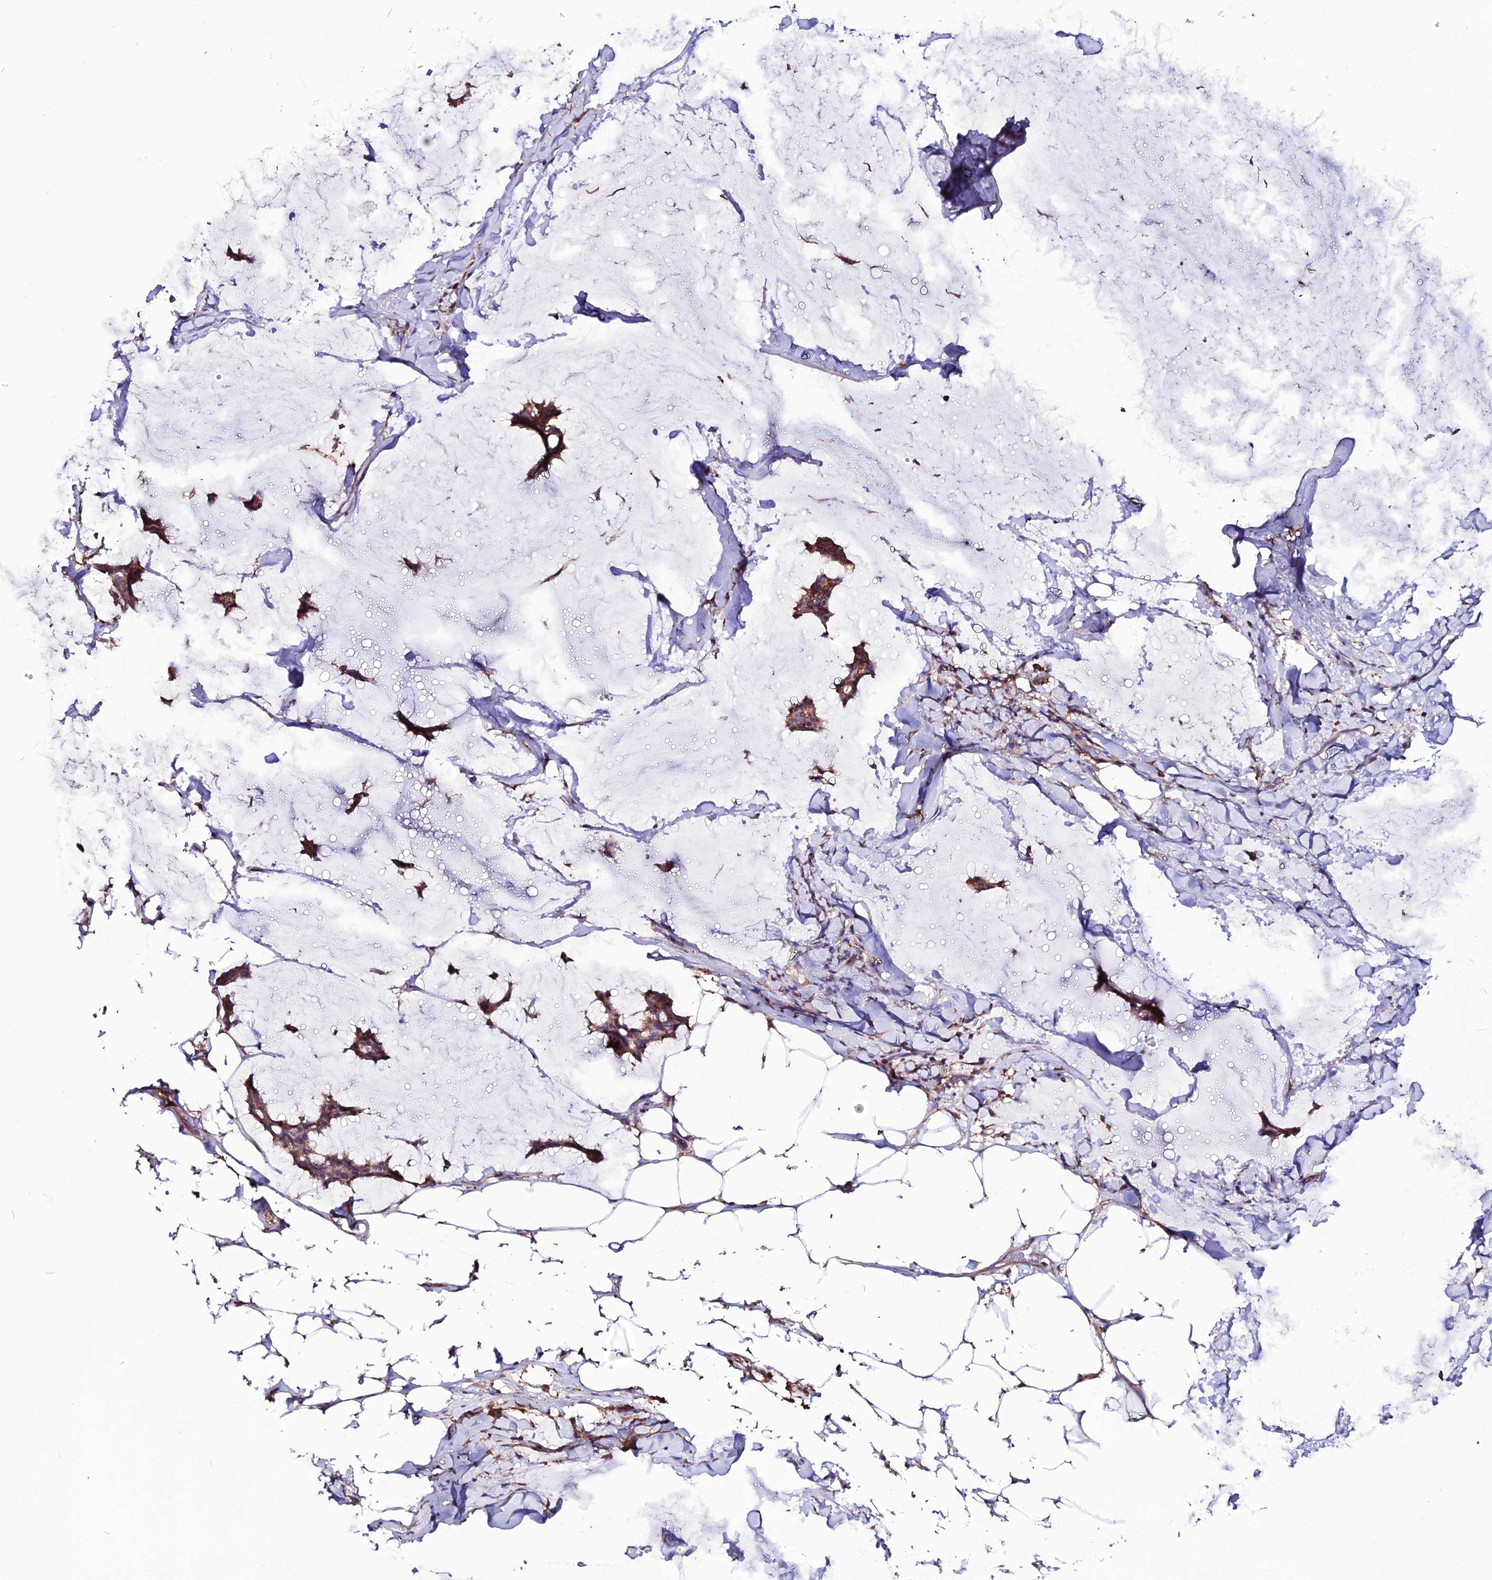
{"staining": {"intensity": "moderate", "quantity": ">75%", "location": "cytoplasmic/membranous"}, "tissue": "breast cancer", "cell_type": "Tumor cells", "image_type": "cancer", "snomed": [{"axis": "morphology", "description": "Duct carcinoma"}, {"axis": "topography", "description": "Breast"}], "caption": "Immunohistochemical staining of breast intraductal carcinoma exhibits medium levels of moderate cytoplasmic/membranous expression in about >75% of tumor cells.", "gene": "USP17L15", "patient": {"sex": "female", "age": 93}}